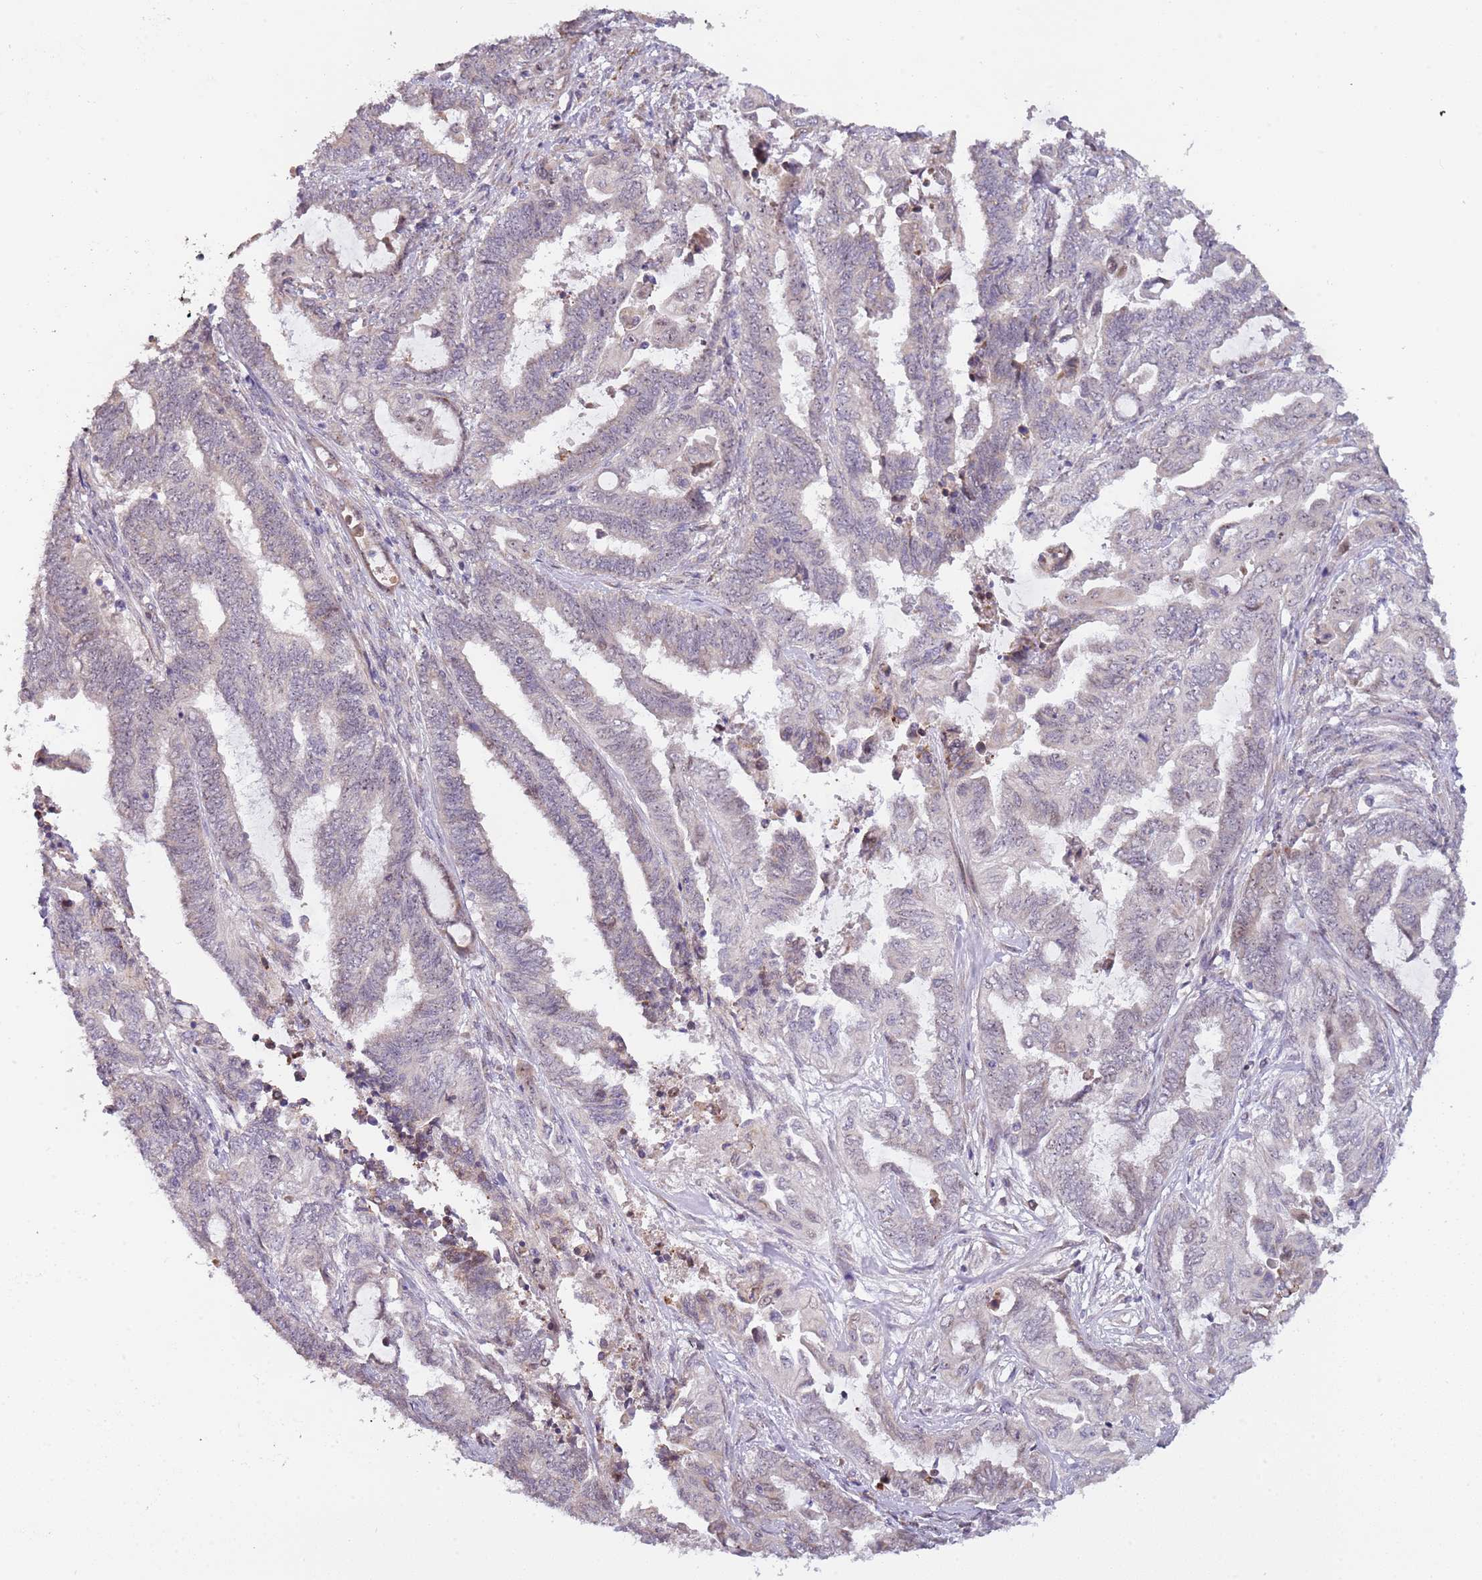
{"staining": {"intensity": "negative", "quantity": "none", "location": "none"}, "tissue": "endometrial cancer", "cell_type": "Tumor cells", "image_type": "cancer", "snomed": [{"axis": "morphology", "description": "Adenocarcinoma, NOS"}, {"axis": "topography", "description": "Uterus"}, {"axis": "topography", "description": "Endometrium"}], "caption": "Immunohistochemistry of endometrial cancer (adenocarcinoma) exhibits no staining in tumor cells.", "gene": "UCMA", "patient": {"sex": "female", "age": 70}}